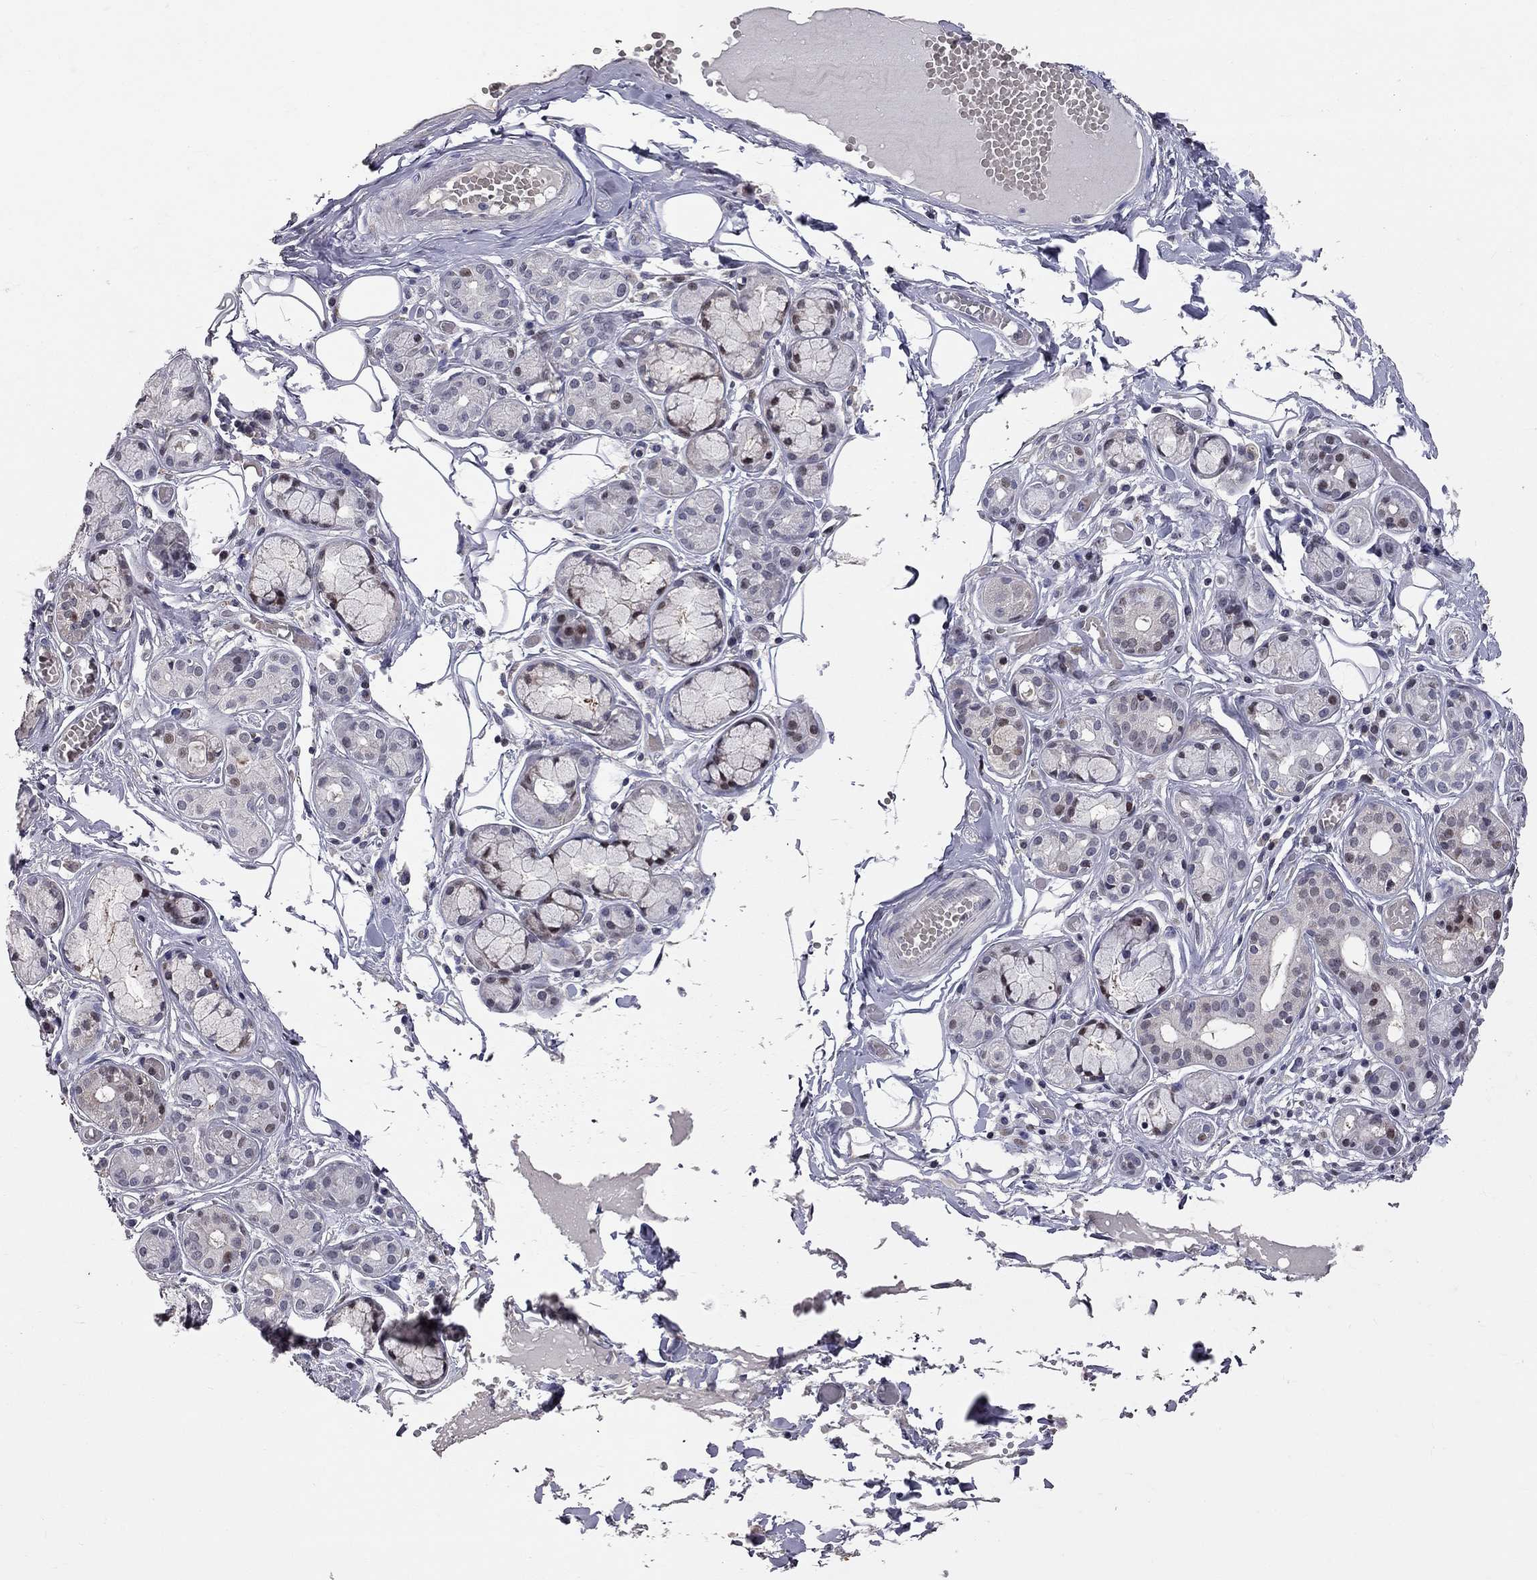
{"staining": {"intensity": "weak", "quantity": "<25%", "location": "nuclear"}, "tissue": "salivary gland", "cell_type": "Glandular cells", "image_type": "normal", "snomed": [{"axis": "morphology", "description": "Normal tissue, NOS"}, {"axis": "topography", "description": "Salivary gland"}, {"axis": "topography", "description": "Peripheral nerve tissue"}], "caption": "Image shows no protein positivity in glandular cells of normal salivary gland.", "gene": "HDAC3", "patient": {"sex": "male", "age": 71}}